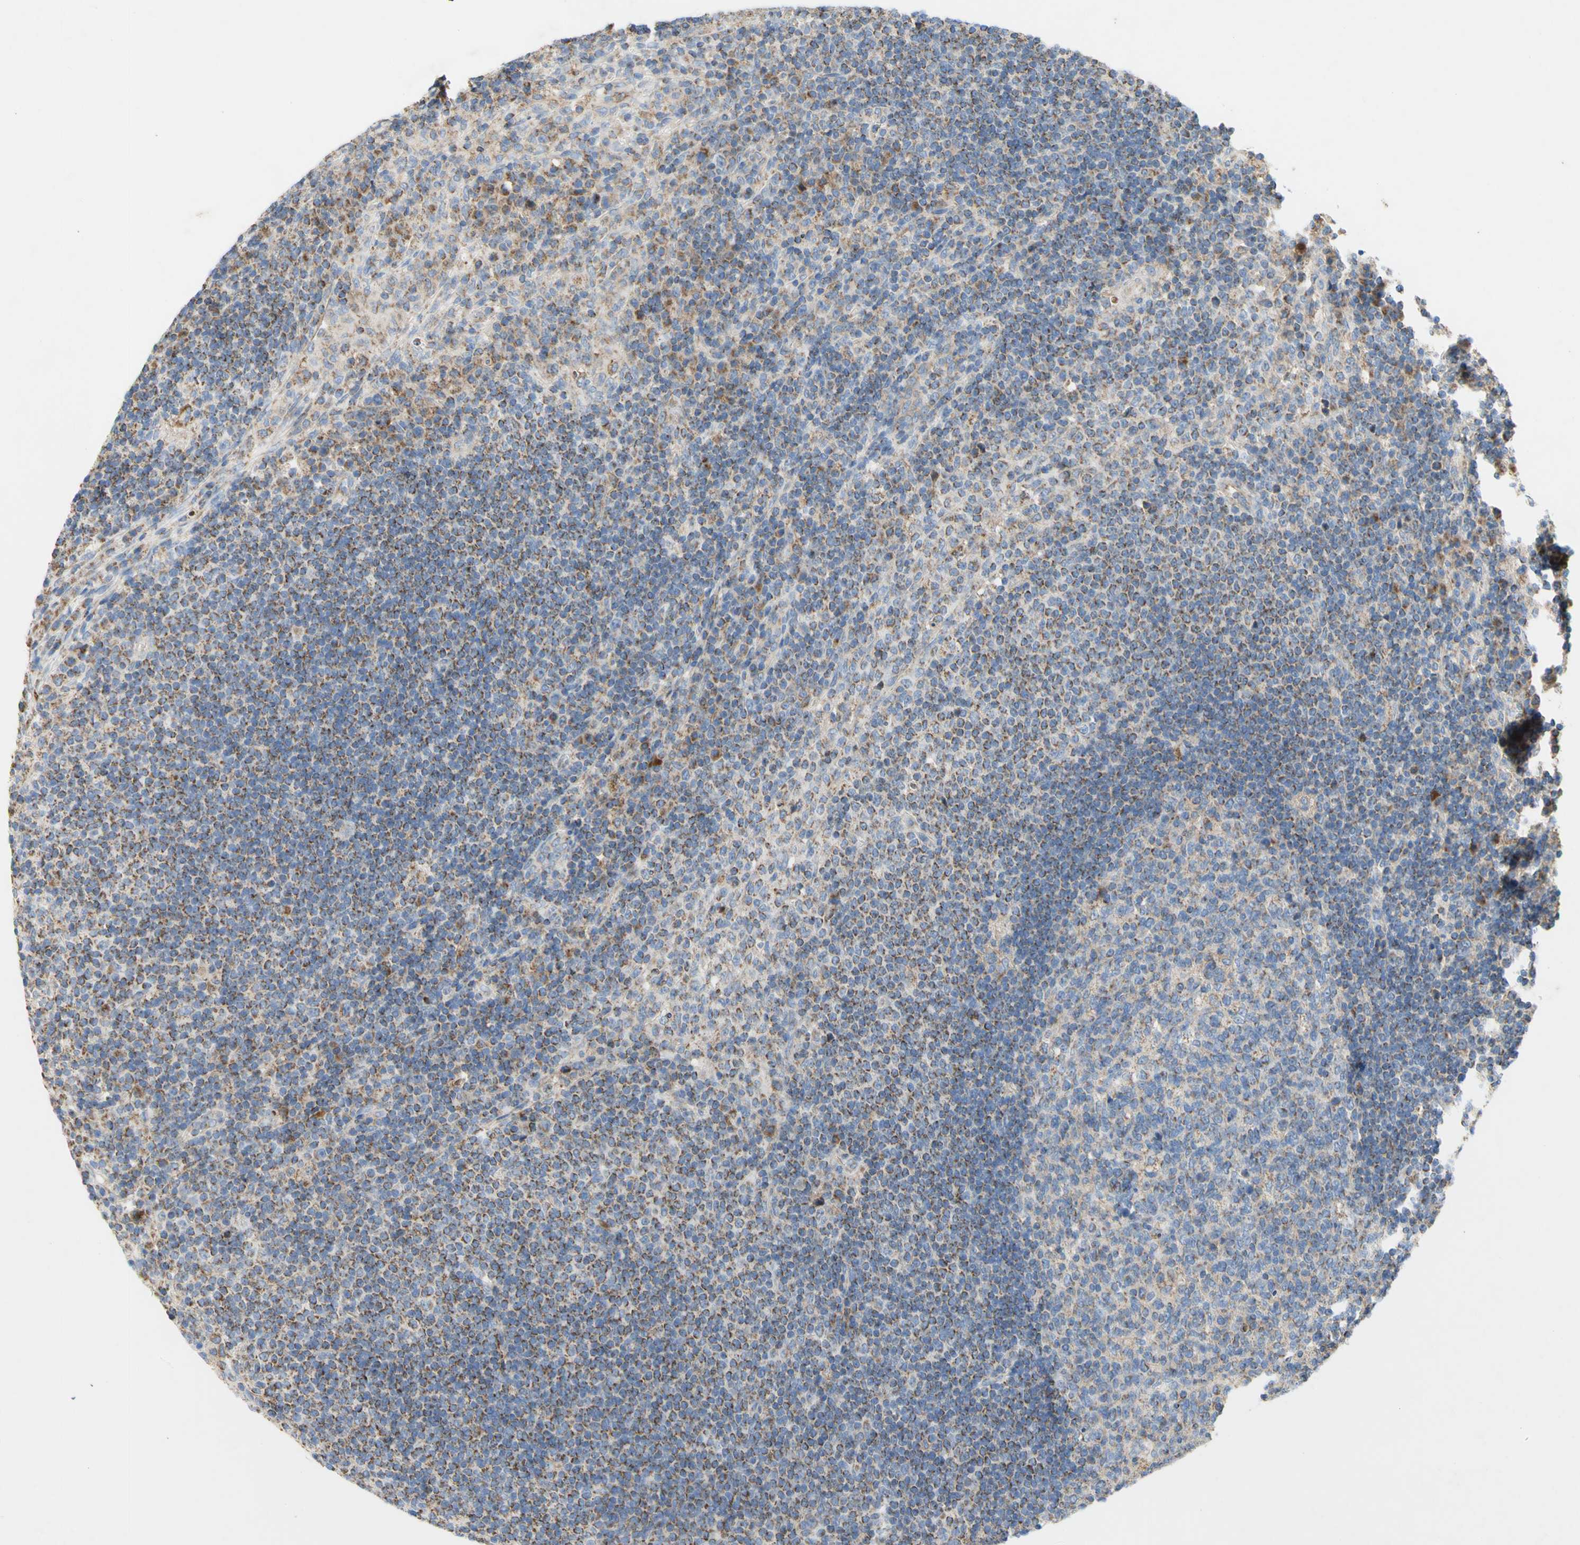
{"staining": {"intensity": "moderate", "quantity": ">75%", "location": "cytoplasmic/membranous"}, "tissue": "lymph node", "cell_type": "Germinal center cells", "image_type": "normal", "snomed": [{"axis": "morphology", "description": "Normal tissue, NOS"}, {"axis": "topography", "description": "Lymph node"}], "caption": "This micrograph displays immunohistochemistry staining of unremarkable lymph node, with medium moderate cytoplasmic/membranous expression in about >75% of germinal center cells.", "gene": "SDHB", "patient": {"sex": "female", "age": 53}}